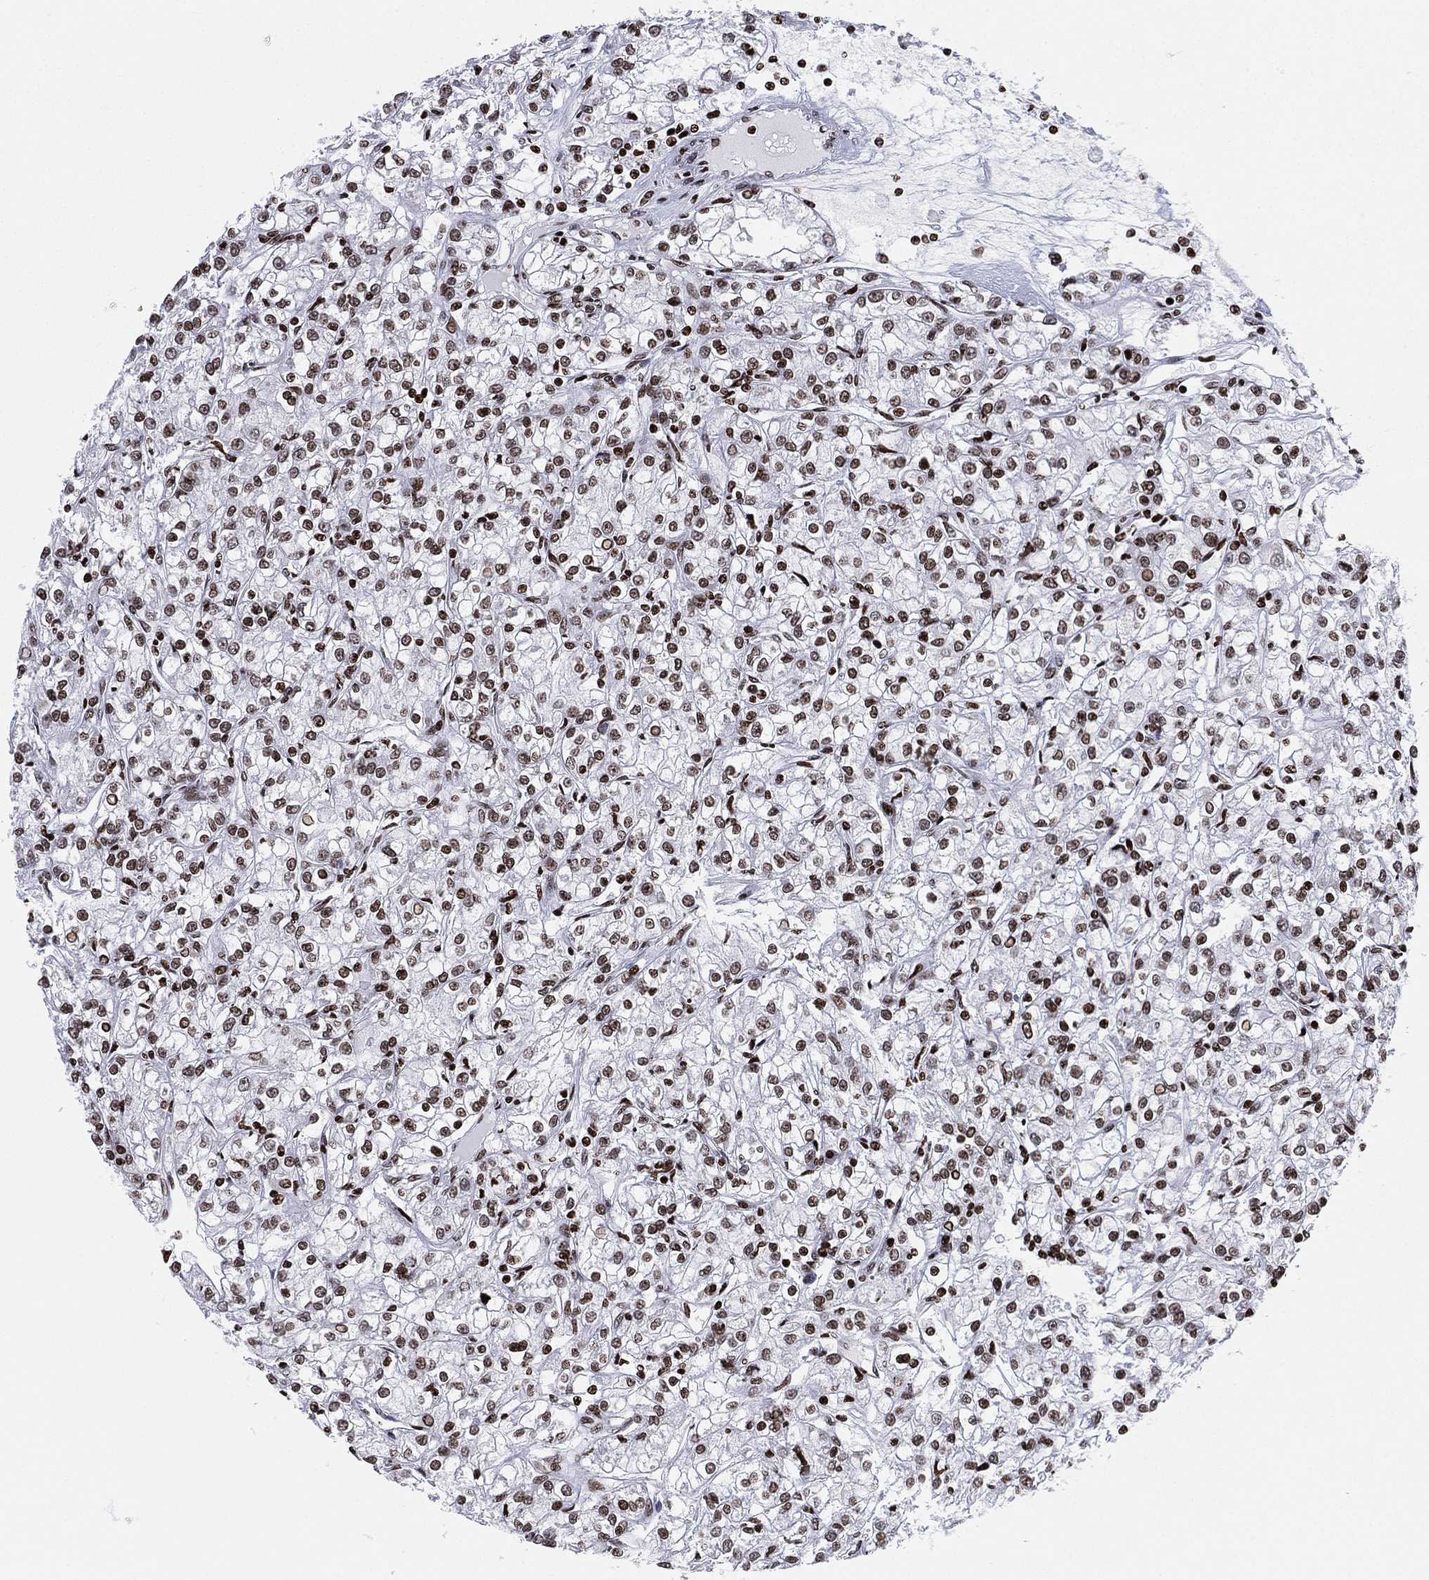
{"staining": {"intensity": "weak", "quantity": ">75%", "location": "nuclear"}, "tissue": "renal cancer", "cell_type": "Tumor cells", "image_type": "cancer", "snomed": [{"axis": "morphology", "description": "Adenocarcinoma, NOS"}, {"axis": "topography", "description": "Kidney"}], "caption": "The micrograph exhibits a brown stain indicating the presence of a protein in the nuclear of tumor cells in renal cancer (adenocarcinoma).", "gene": "MFSD14A", "patient": {"sex": "female", "age": 59}}